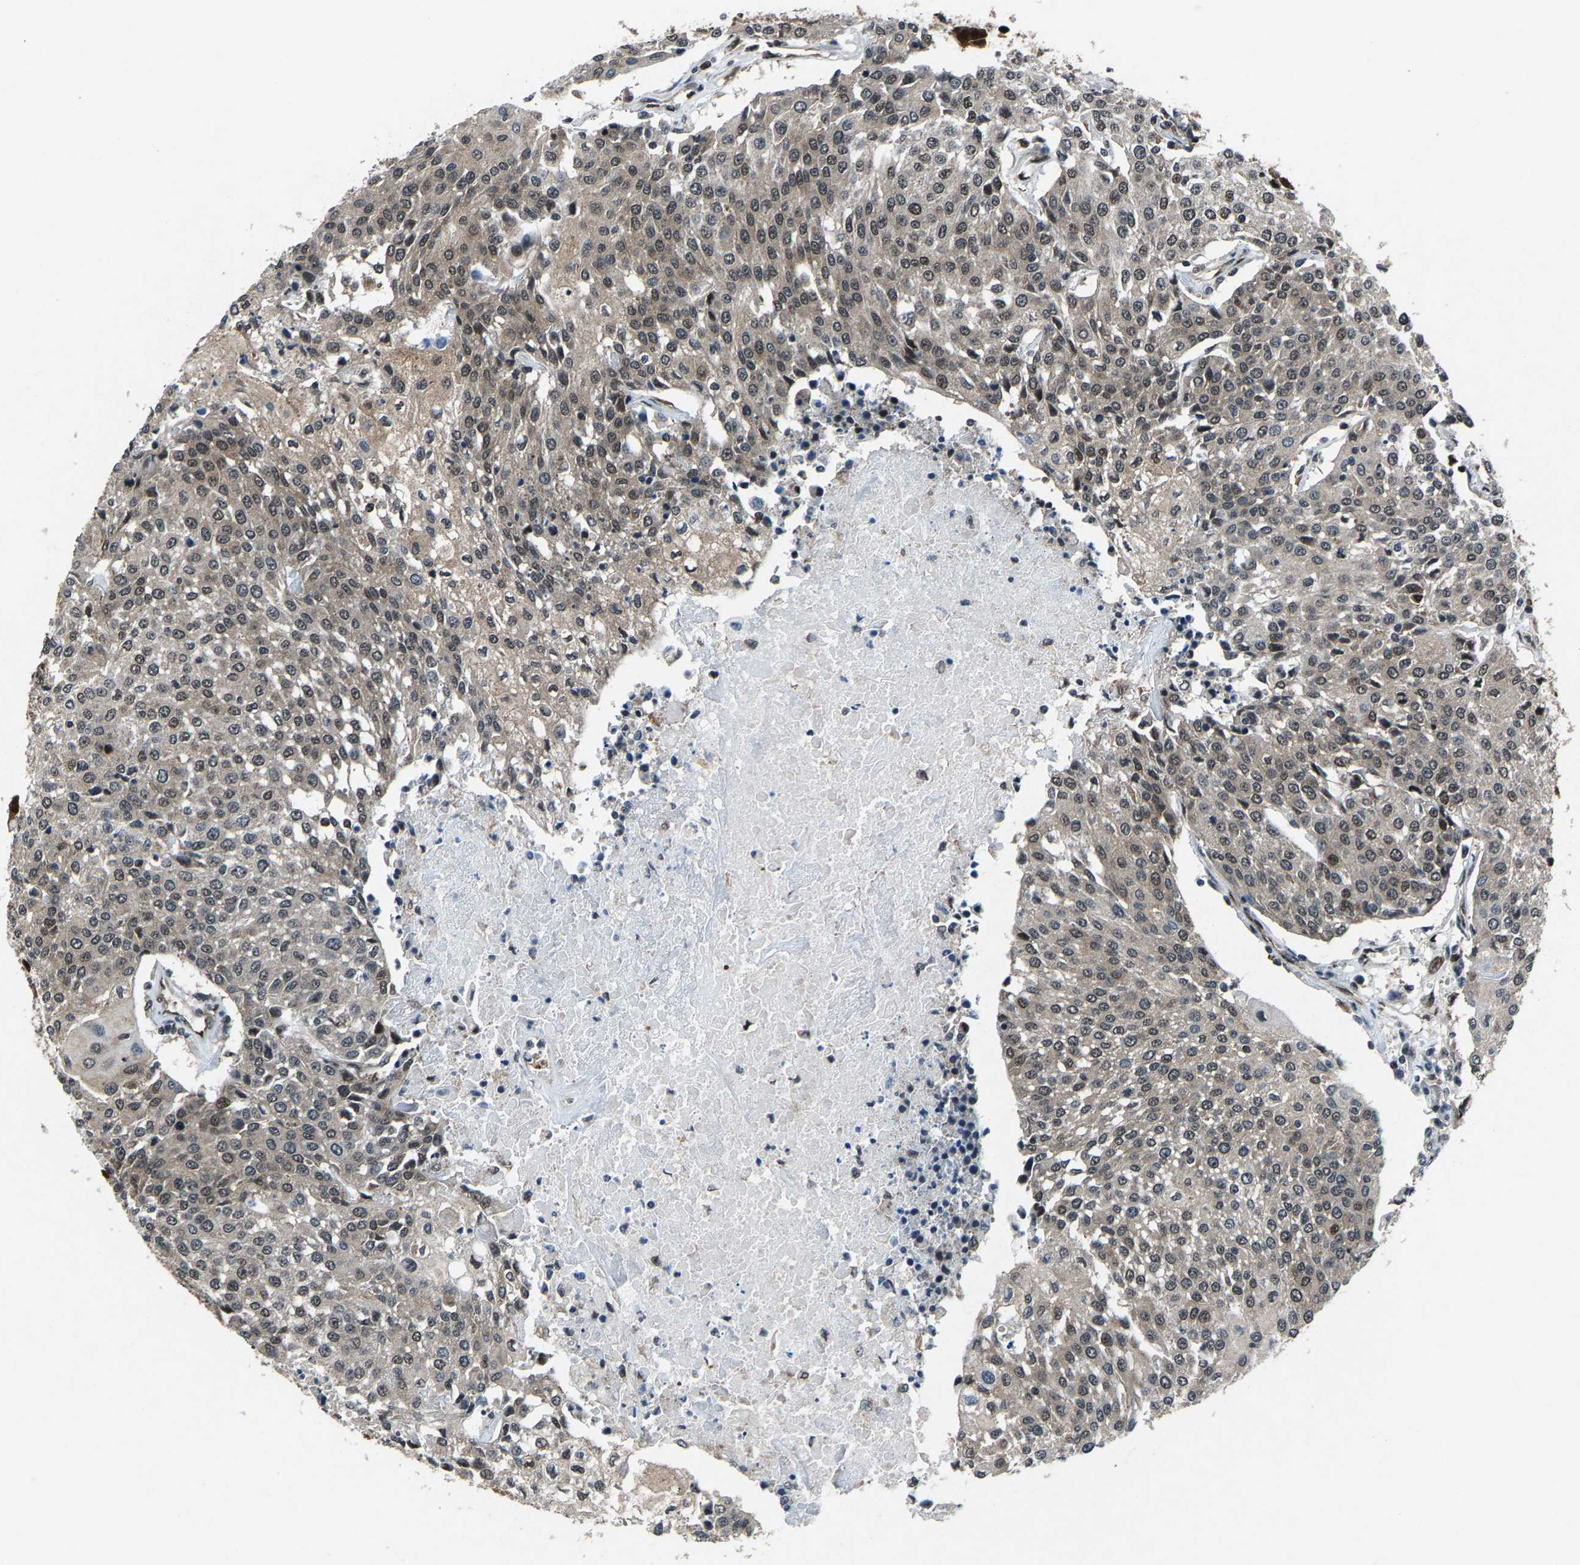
{"staining": {"intensity": "moderate", "quantity": ">75%", "location": "cytoplasmic/membranous,nuclear"}, "tissue": "urothelial cancer", "cell_type": "Tumor cells", "image_type": "cancer", "snomed": [{"axis": "morphology", "description": "Urothelial carcinoma, High grade"}, {"axis": "topography", "description": "Urinary bladder"}], "caption": "Human urothelial carcinoma (high-grade) stained for a protein (brown) displays moderate cytoplasmic/membranous and nuclear positive expression in approximately >75% of tumor cells.", "gene": "ATXN3", "patient": {"sex": "female", "age": 85}}